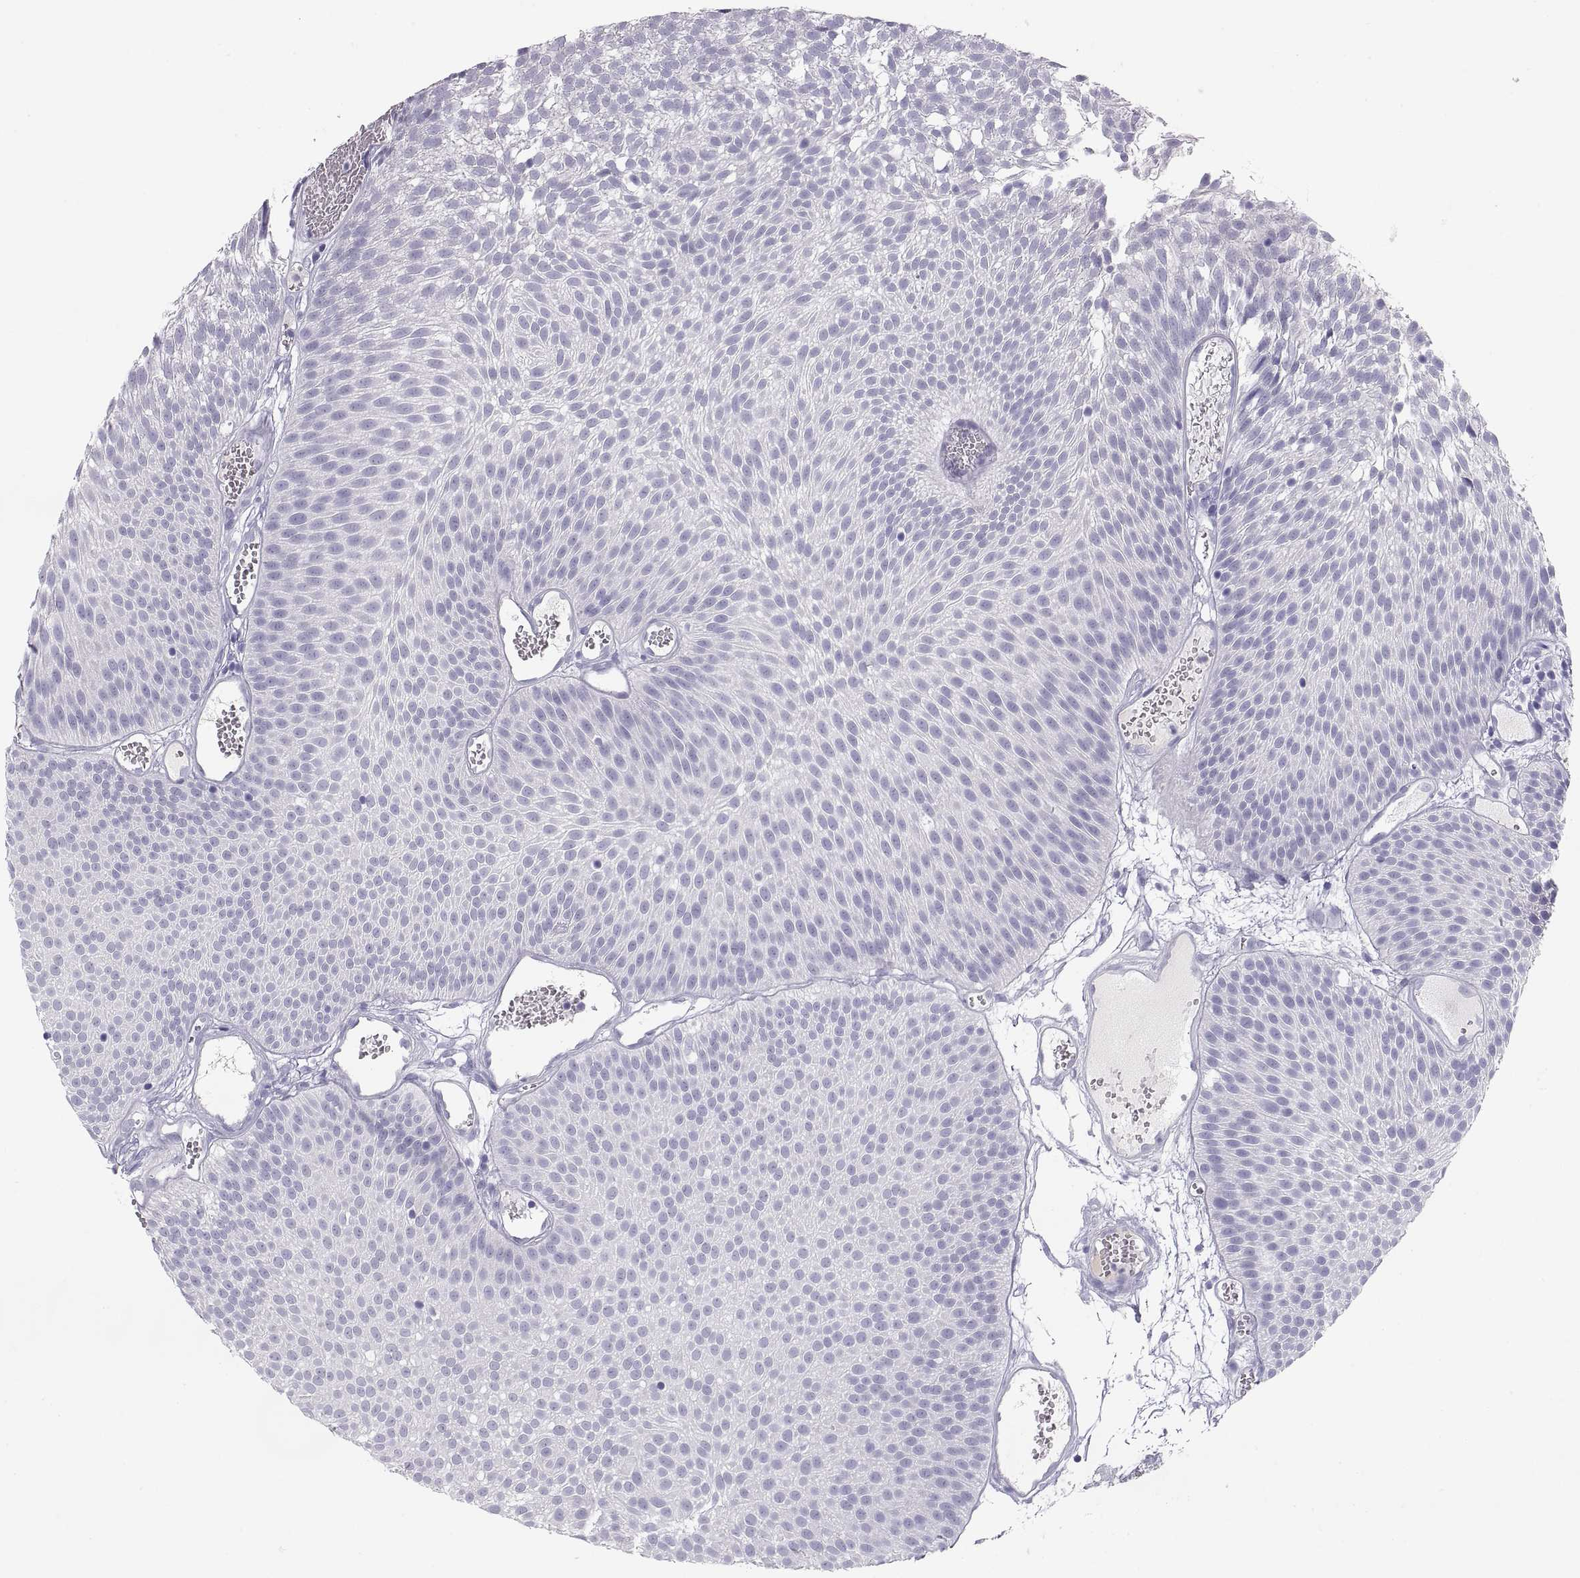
{"staining": {"intensity": "negative", "quantity": "none", "location": "none"}, "tissue": "urothelial cancer", "cell_type": "Tumor cells", "image_type": "cancer", "snomed": [{"axis": "morphology", "description": "Urothelial carcinoma, Low grade"}, {"axis": "topography", "description": "Urinary bladder"}], "caption": "A high-resolution photomicrograph shows immunohistochemistry staining of urothelial cancer, which exhibits no significant expression in tumor cells.", "gene": "MAGEB2", "patient": {"sex": "male", "age": 52}}